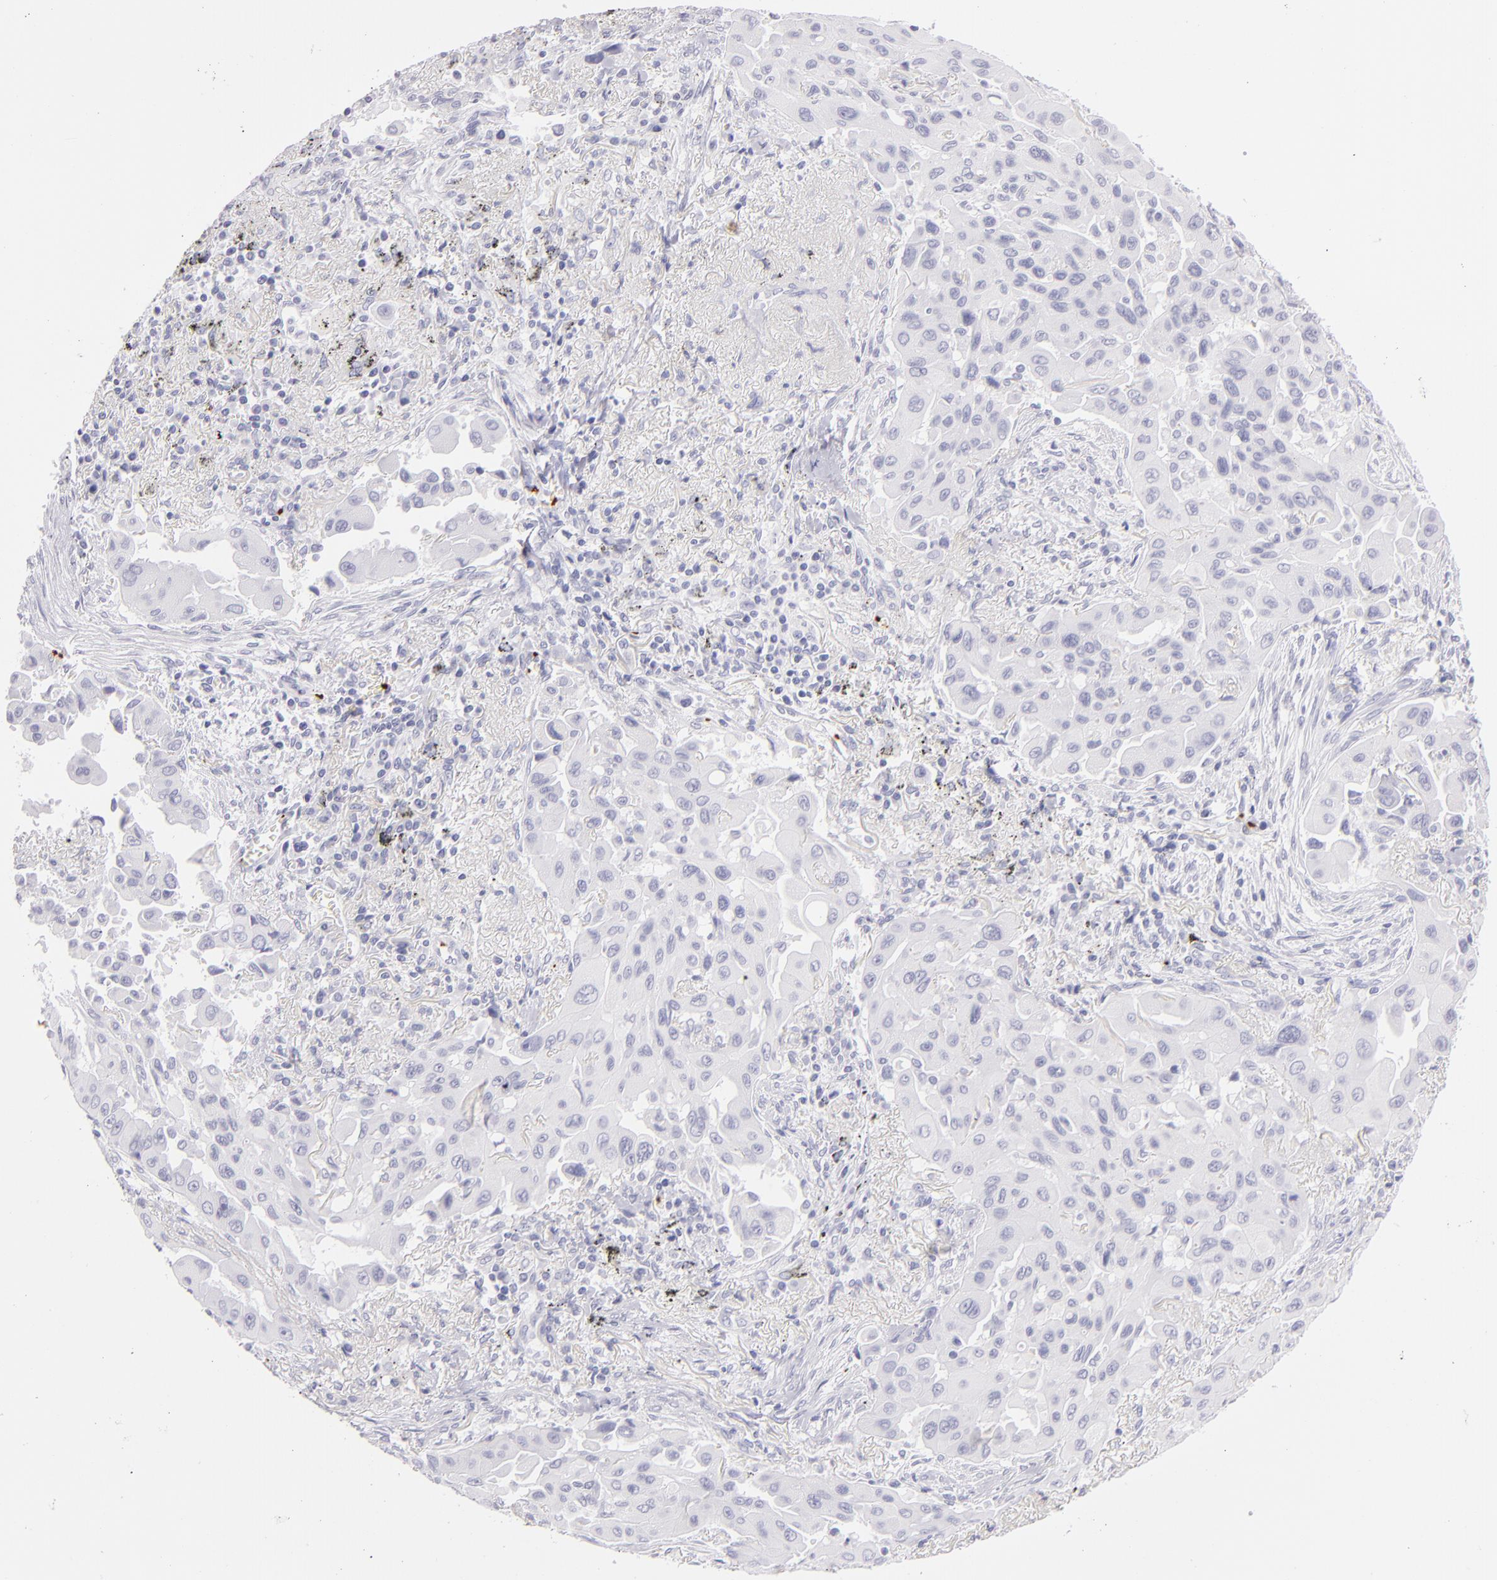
{"staining": {"intensity": "negative", "quantity": "none", "location": "none"}, "tissue": "lung cancer", "cell_type": "Tumor cells", "image_type": "cancer", "snomed": [{"axis": "morphology", "description": "Adenocarcinoma, NOS"}, {"axis": "topography", "description": "Lung"}], "caption": "This is an immunohistochemistry (IHC) photomicrograph of lung cancer (adenocarcinoma). There is no staining in tumor cells.", "gene": "GP1BA", "patient": {"sex": "male", "age": 68}}